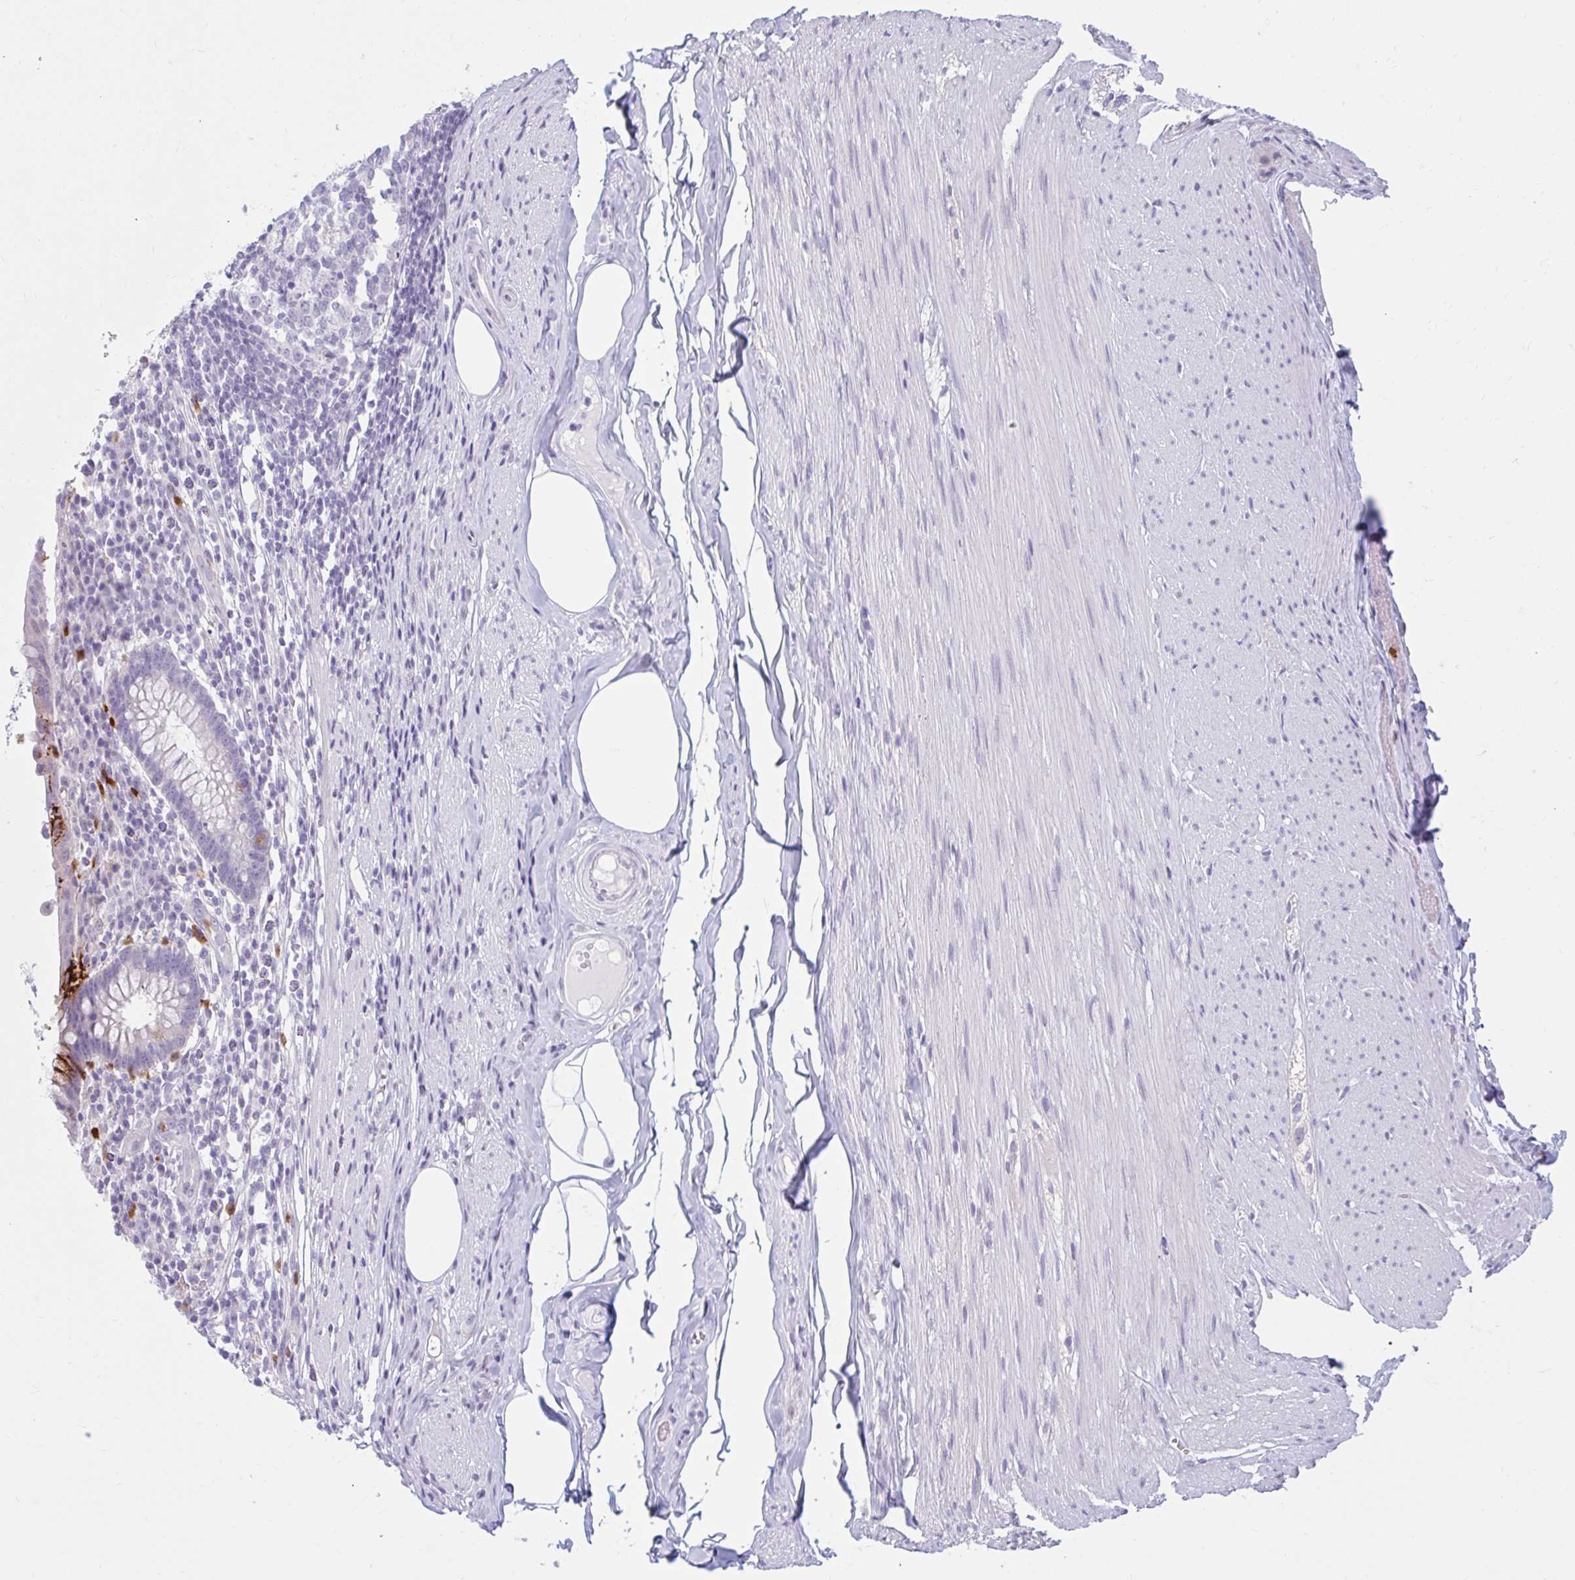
{"staining": {"intensity": "negative", "quantity": "none", "location": "none"}, "tissue": "appendix", "cell_type": "Glandular cells", "image_type": "normal", "snomed": [{"axis": "morphology", "description": "Normal tissue, NOS"}, {"axis": "topography", "description": "Appendix"}], "caption": "Immunohistochemistry (IHC) of normal human appendix exhibits no positivity in glandular cells. (DAB immunohistochemistry (IHC) with hematoxylin counter stain).", "gene": "CEP120", "patient": {"sex": "female", "age": 56}}